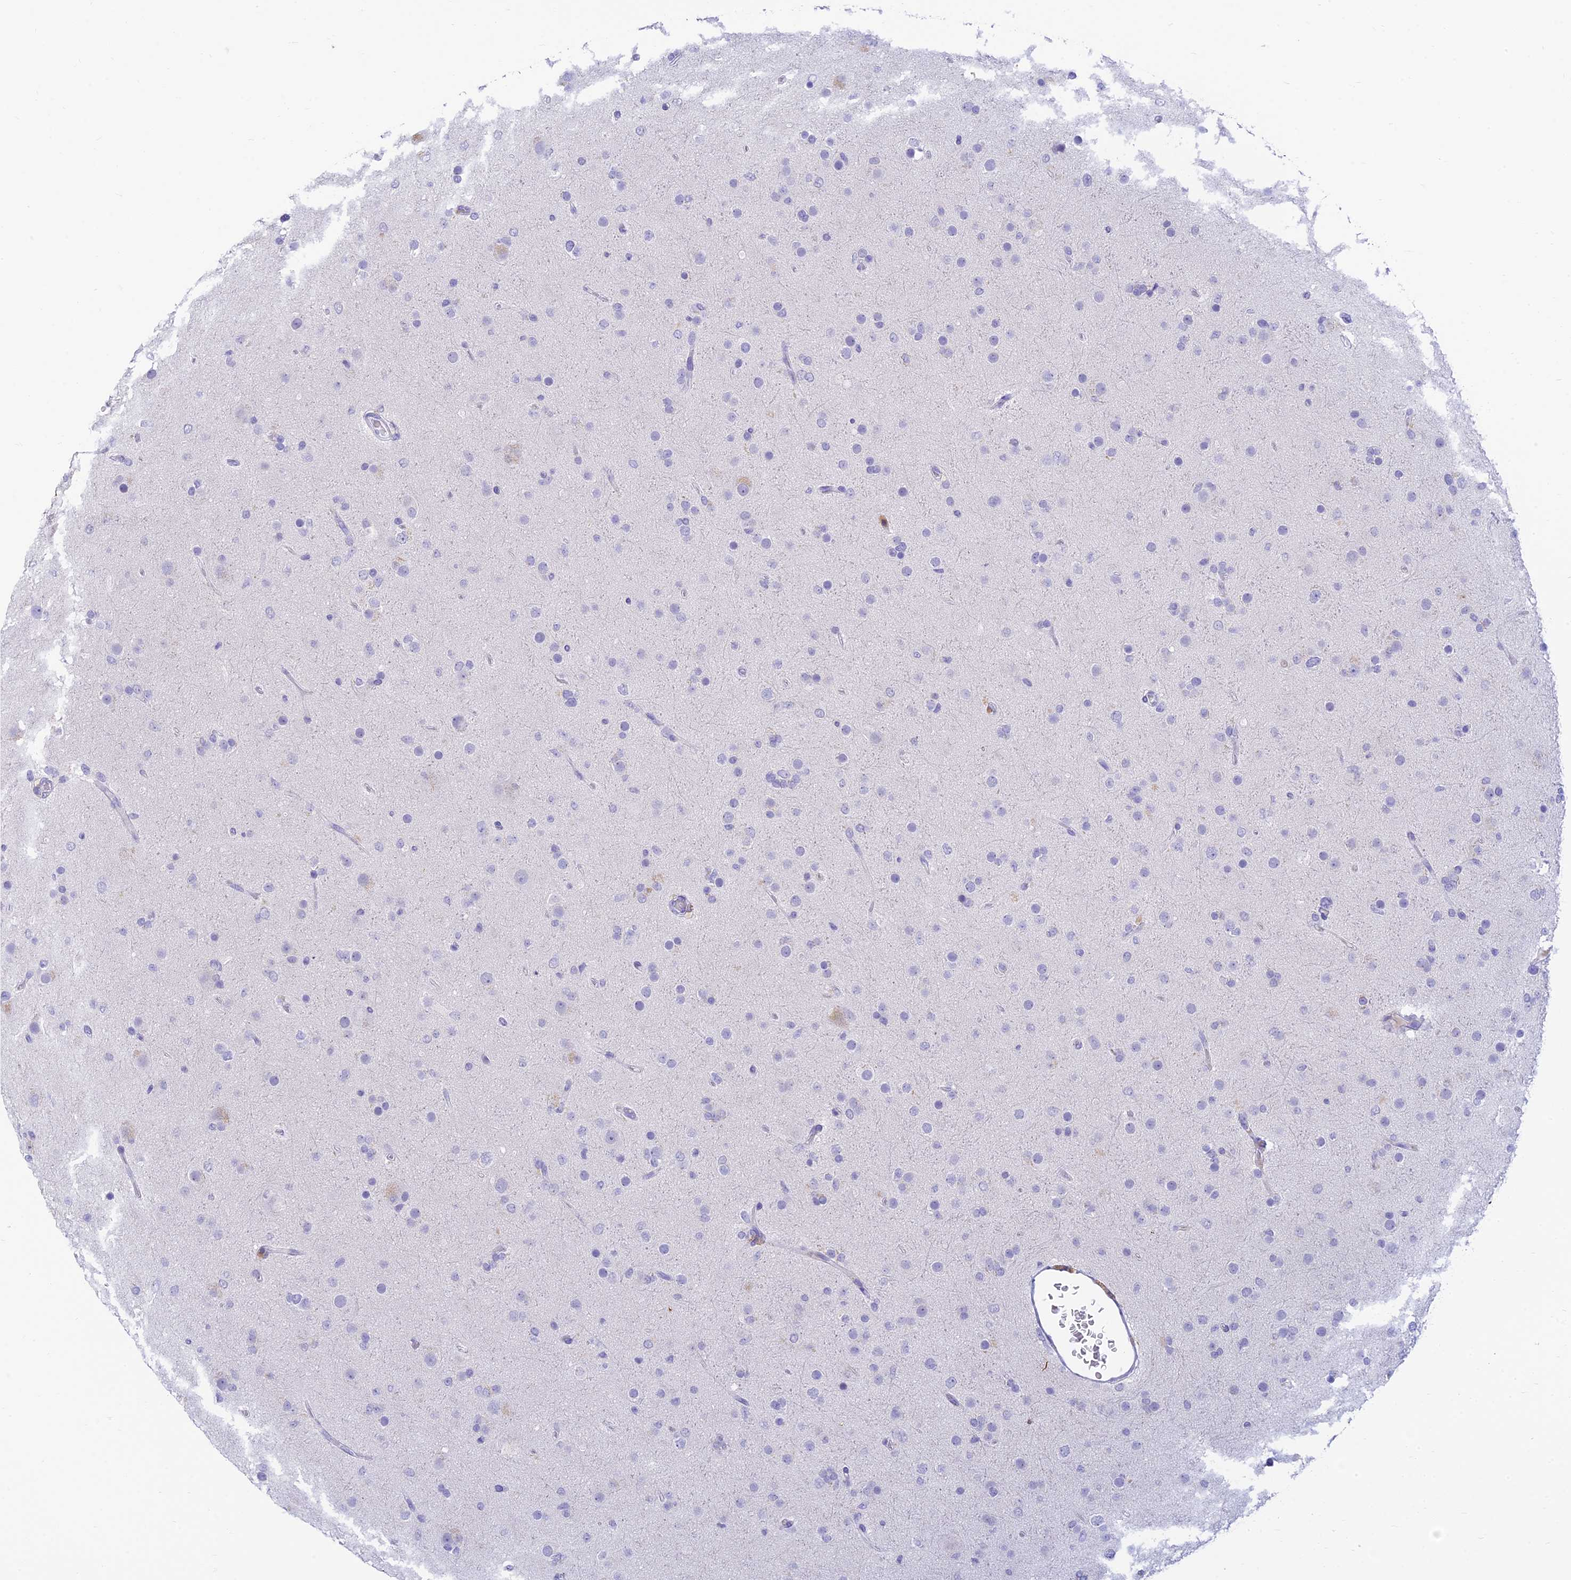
{"staining": {"intensity": "negative", "quantity": "none", "location": "none"}, "tissue": "glioma", "cell_type": "Tumor cells", "image_type": "cancer", "snomed": [{"axis": "morphology", "description": "Glioma, malignant, Low grade"}, {"axis": "topography", "description": "Brain"}], "caption": "Immunohistochemical staining of malignant glioma (low-grade) demonstrates no significant staining in tumor cells.", "gene": "INTS13", "patient": {"sex": "male", "age": 65}}